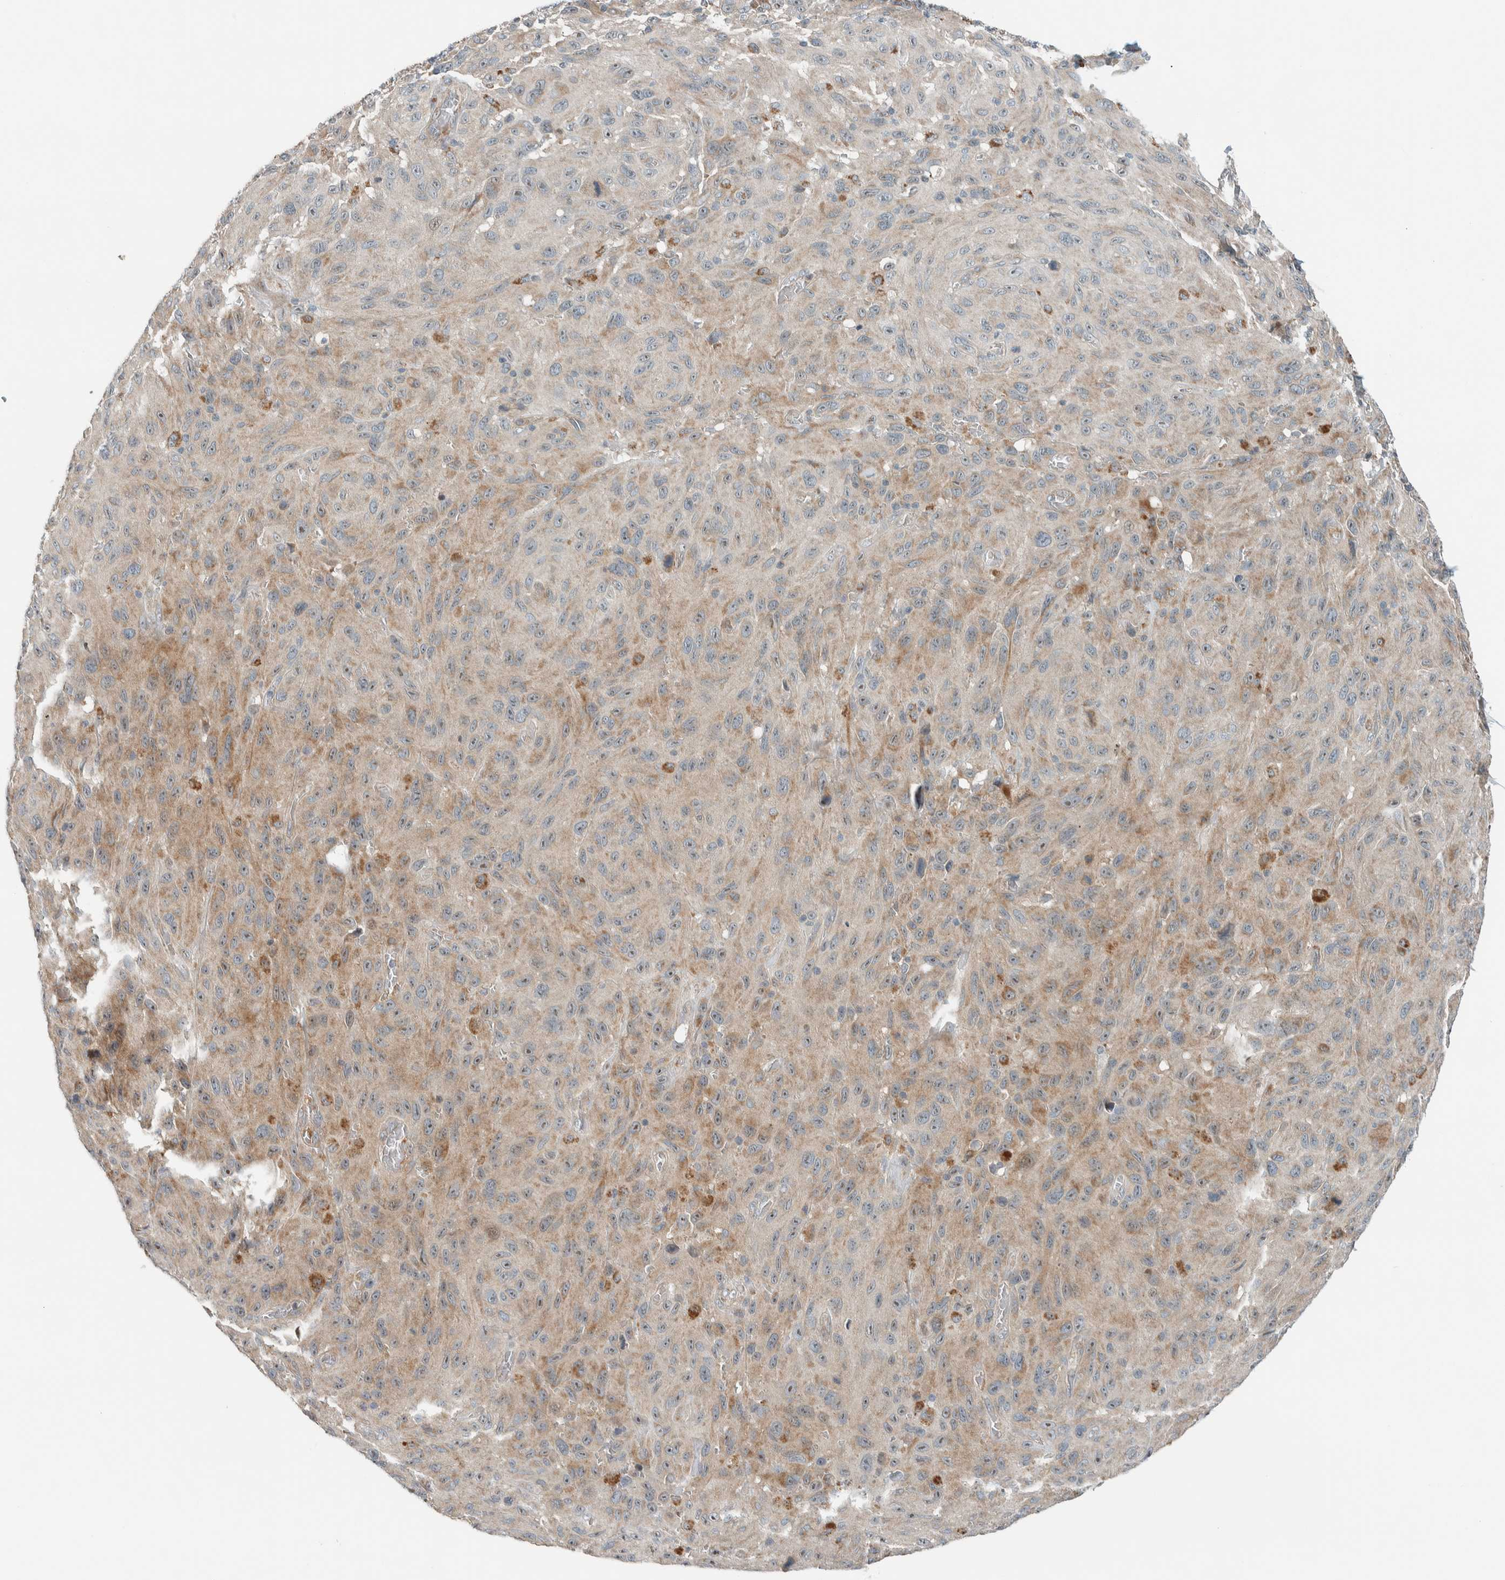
{"staining": {"intensity": "moderate", "quantity": ">75%", "location": "cytoplasmic/membranous,nuclear"}, "tissue": "melanoma", "cell_type": "Tumor cells", "image_type": "cancer", "snomed": [{"axis": "morphology", "description": "Malignant melanoma, NOS"}, {"axis": "topography", "description": "Skin"}], "caption": "A photomicrograph showing moderate cytoplasmic/membranous and nuclear staining in about >75% of tumor cells in melanoma, as visualized by brown immunohistochemical staining.", "gene": "SLFN12L", "patient": {"sex": "male", "age": 66}}